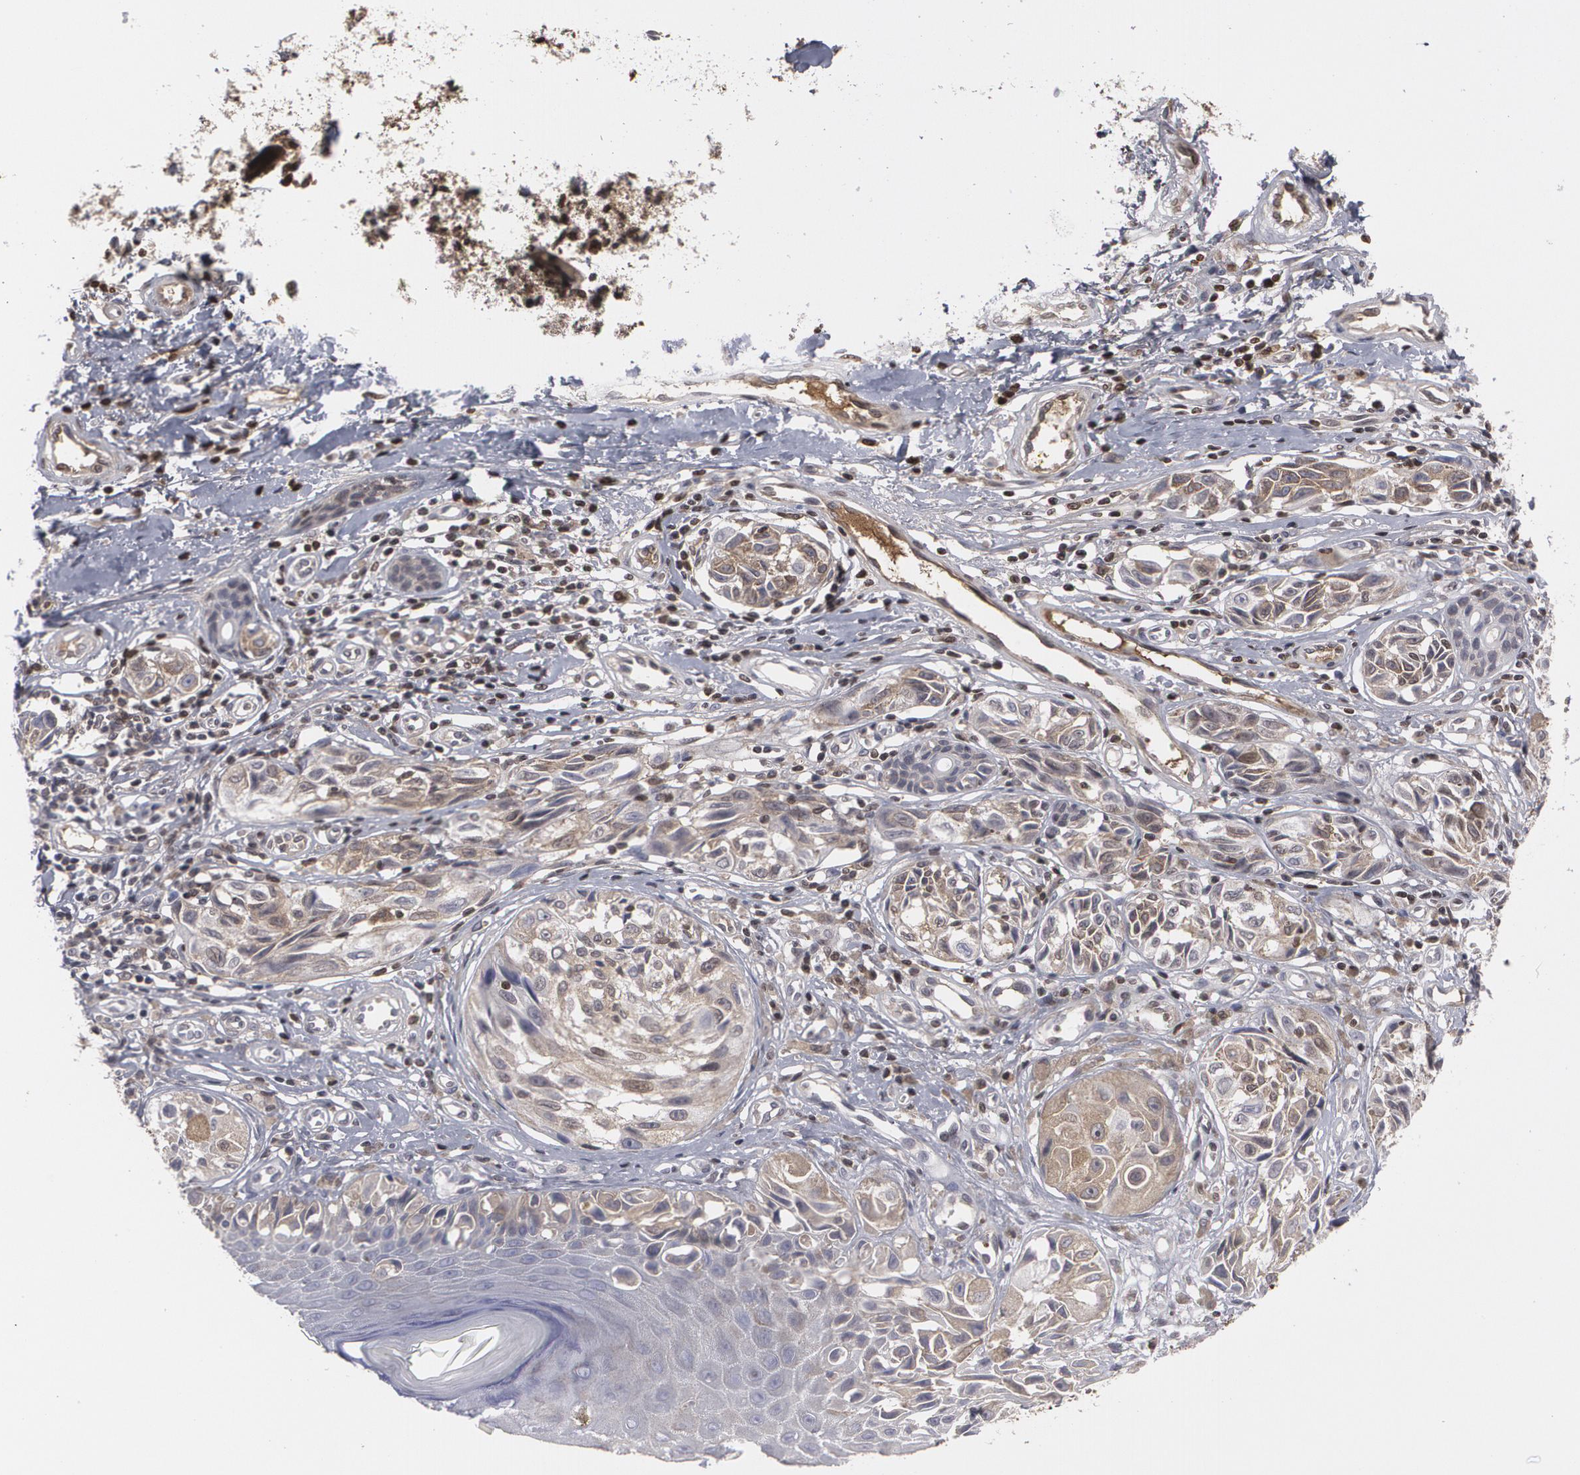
{"staining": {"intensity": "weak", "quantity": "25%-75%", "location": "cytoplasmic/membranous"}, "tissue": "melanoma", "cell_type": "Tumor cells", "image_type": "cancer", "snomed": [{"axis": "morphology", "description": "Malignant melanoma, NOS"}, {"axis": "topography", "description": "Skin"}], "caption": "Immunohistochemistry (IHC) (DAB) staining of malignant melanoma reveals weak cytoplasmic/membranous protein staining in approximately 25%-75% of tumor cells.", "gene": "LRG1", "patient": {"sex": "male", "age": 67}}